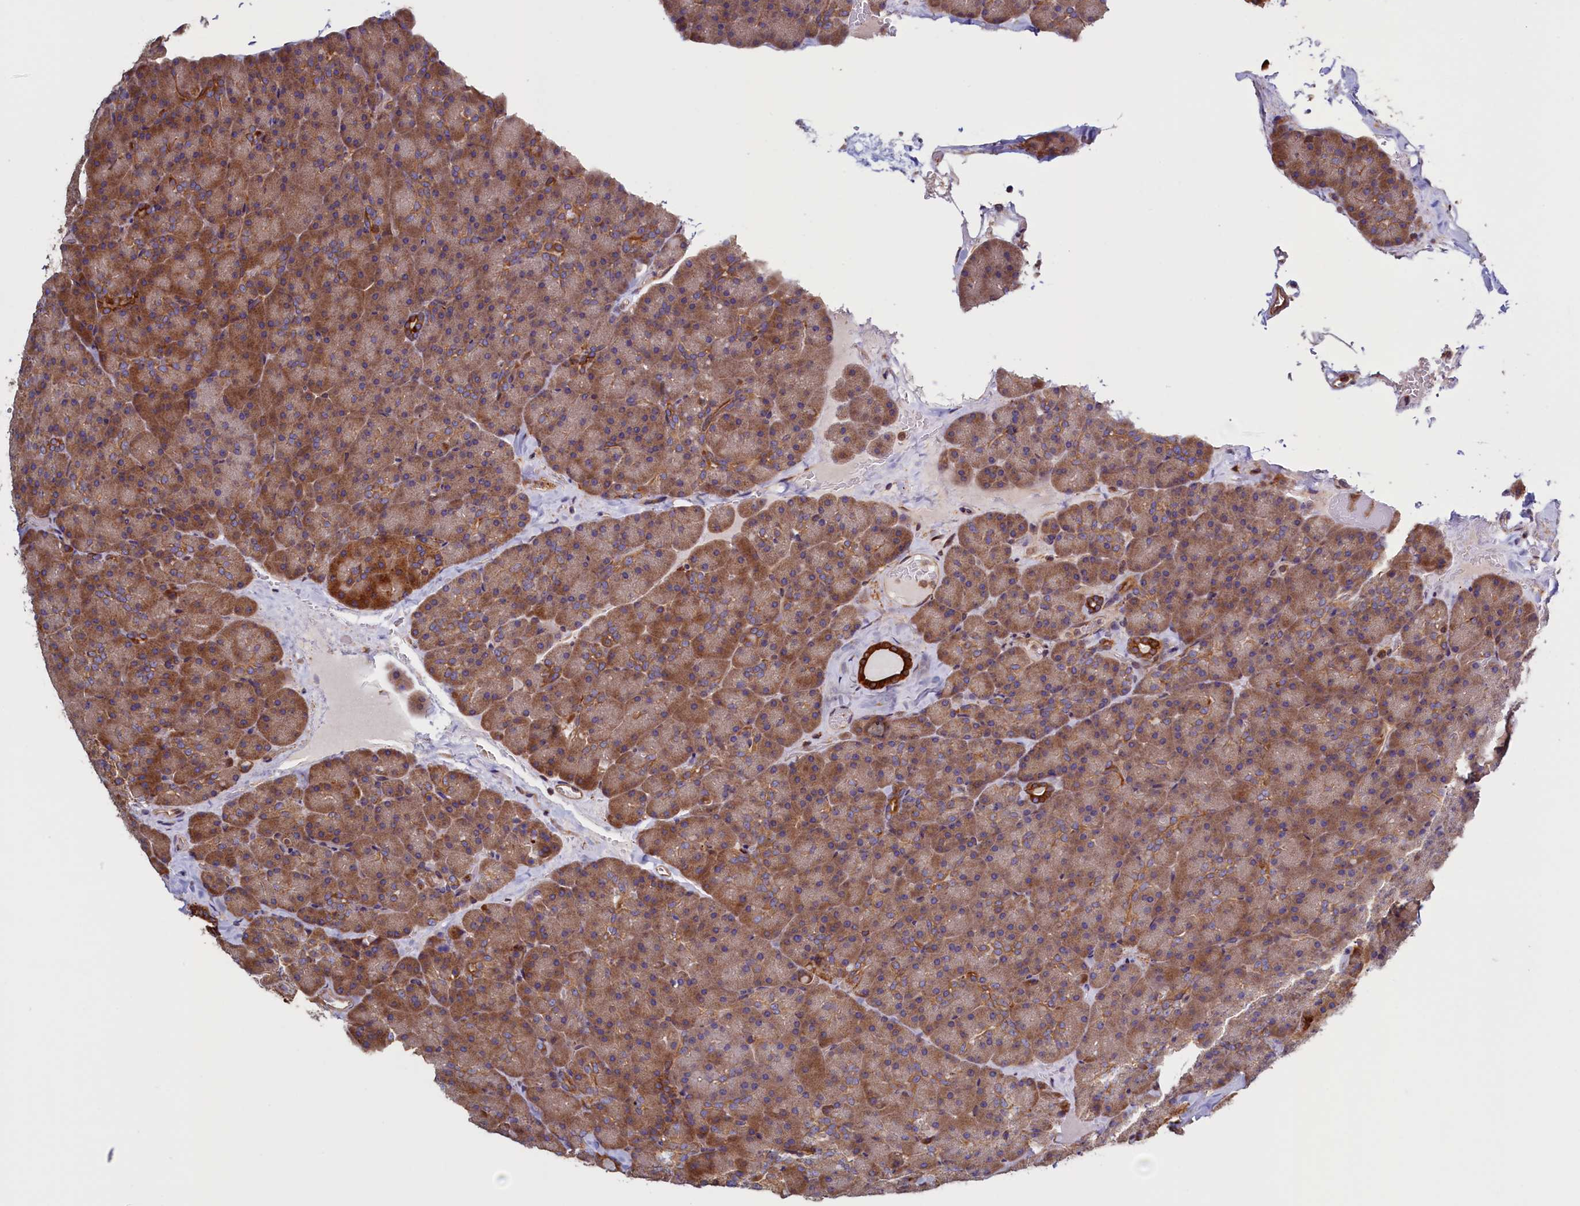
{"staining": {"intensity": "moderate", "quantity": ">75%", "location": "cytoplasmic/membranous"}, "tissue": "pancreas", "cell_type": "Exocrine glandular cells", "image_type": "normal", "snomed": [{"axis": "morphology", "description": "Normal tissue, NOS"}, {"axis": "topography", "description": "Pancreas"}], "caption": "Brown immunohistochemical staining in benign pancreas displays moderate cytoplasmic/membranous staining in approximately >75% of exocrine glandular cells.", "gene": "ATXN2L", "patient": {"sex": "male", "age": 36}}